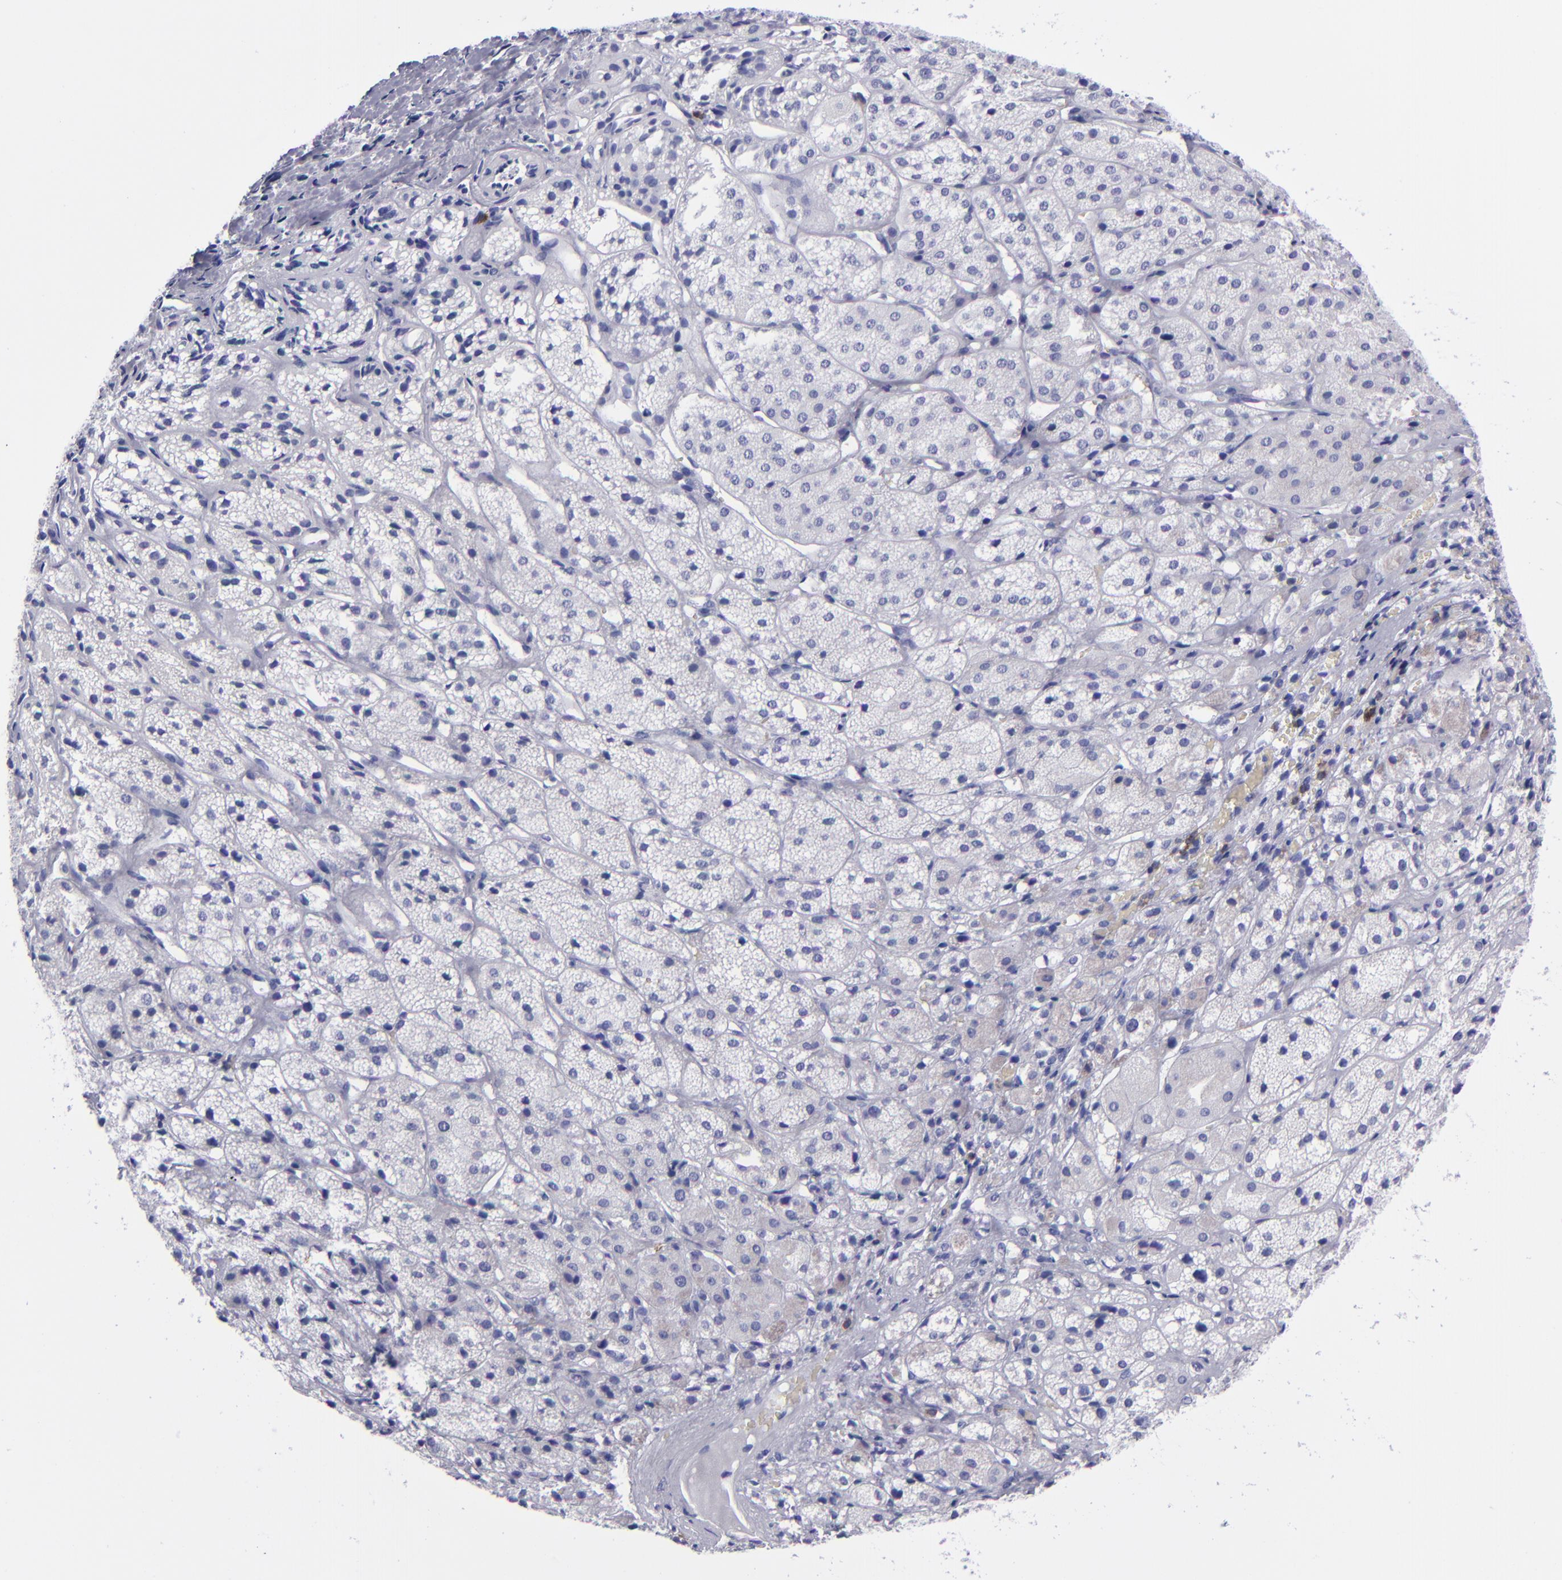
{"staining": {"intensity": "negative", "quantity": "none", "location": "none"}, "tissue": "adrenal gland", "cell_type": "Glandular cells", "image_type": "normal", "snomed": [{"axis": "morphology", "description": "Normal tissue, NOS"}, {"axis": "topography", "description": "Adrenal gland"}], "caption": "This is a image of IHC staining of normal adrenal gland, which shows no staining in glandular cells.", "gene": "CD6", "patient": {"sex": "female", "age": 71}}